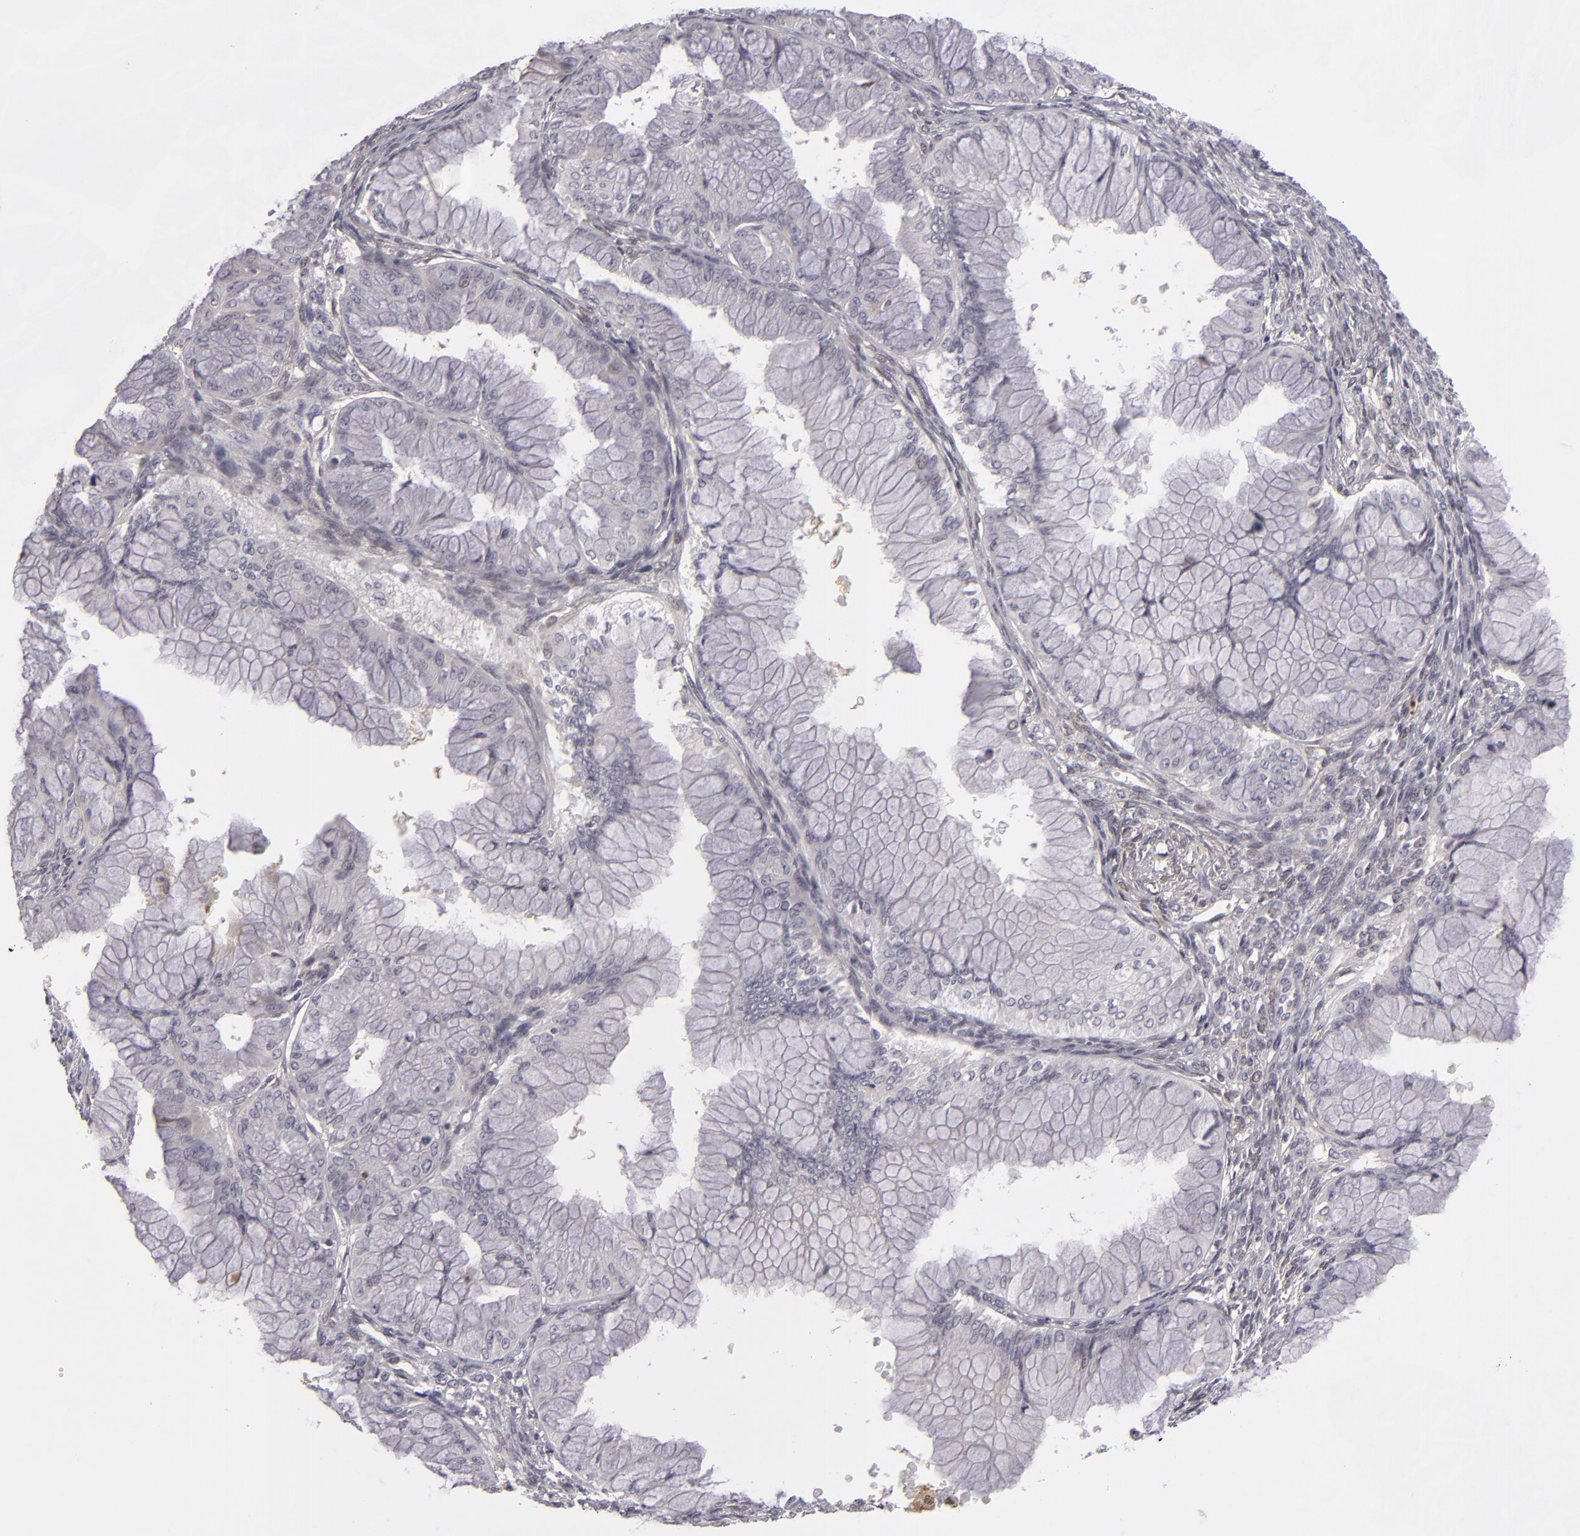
{"staining": {"intensity": "negative", "quantity": "none", "location": "none"}, "tissue": "ovarian cancer", "cell_type": "Tumor cells", "image_type": "cancer", "snomed": [{"axis": "morphology", "description": "Cystadenocarcinoma, mucinous, NOS"}, {"axis": "topography", "description": "Ovary"}], "caption": "Ovarian cancer (mucinous cystadenocarcinoma) was stained to show a protein in brown. There is no significant positivity in tumor cells. (DAB (3,3'-diaminobenzidine) immunohistochemistry, high magnification).", "gene": "EFS", "patient": {"sex": "female", "age": 63}}